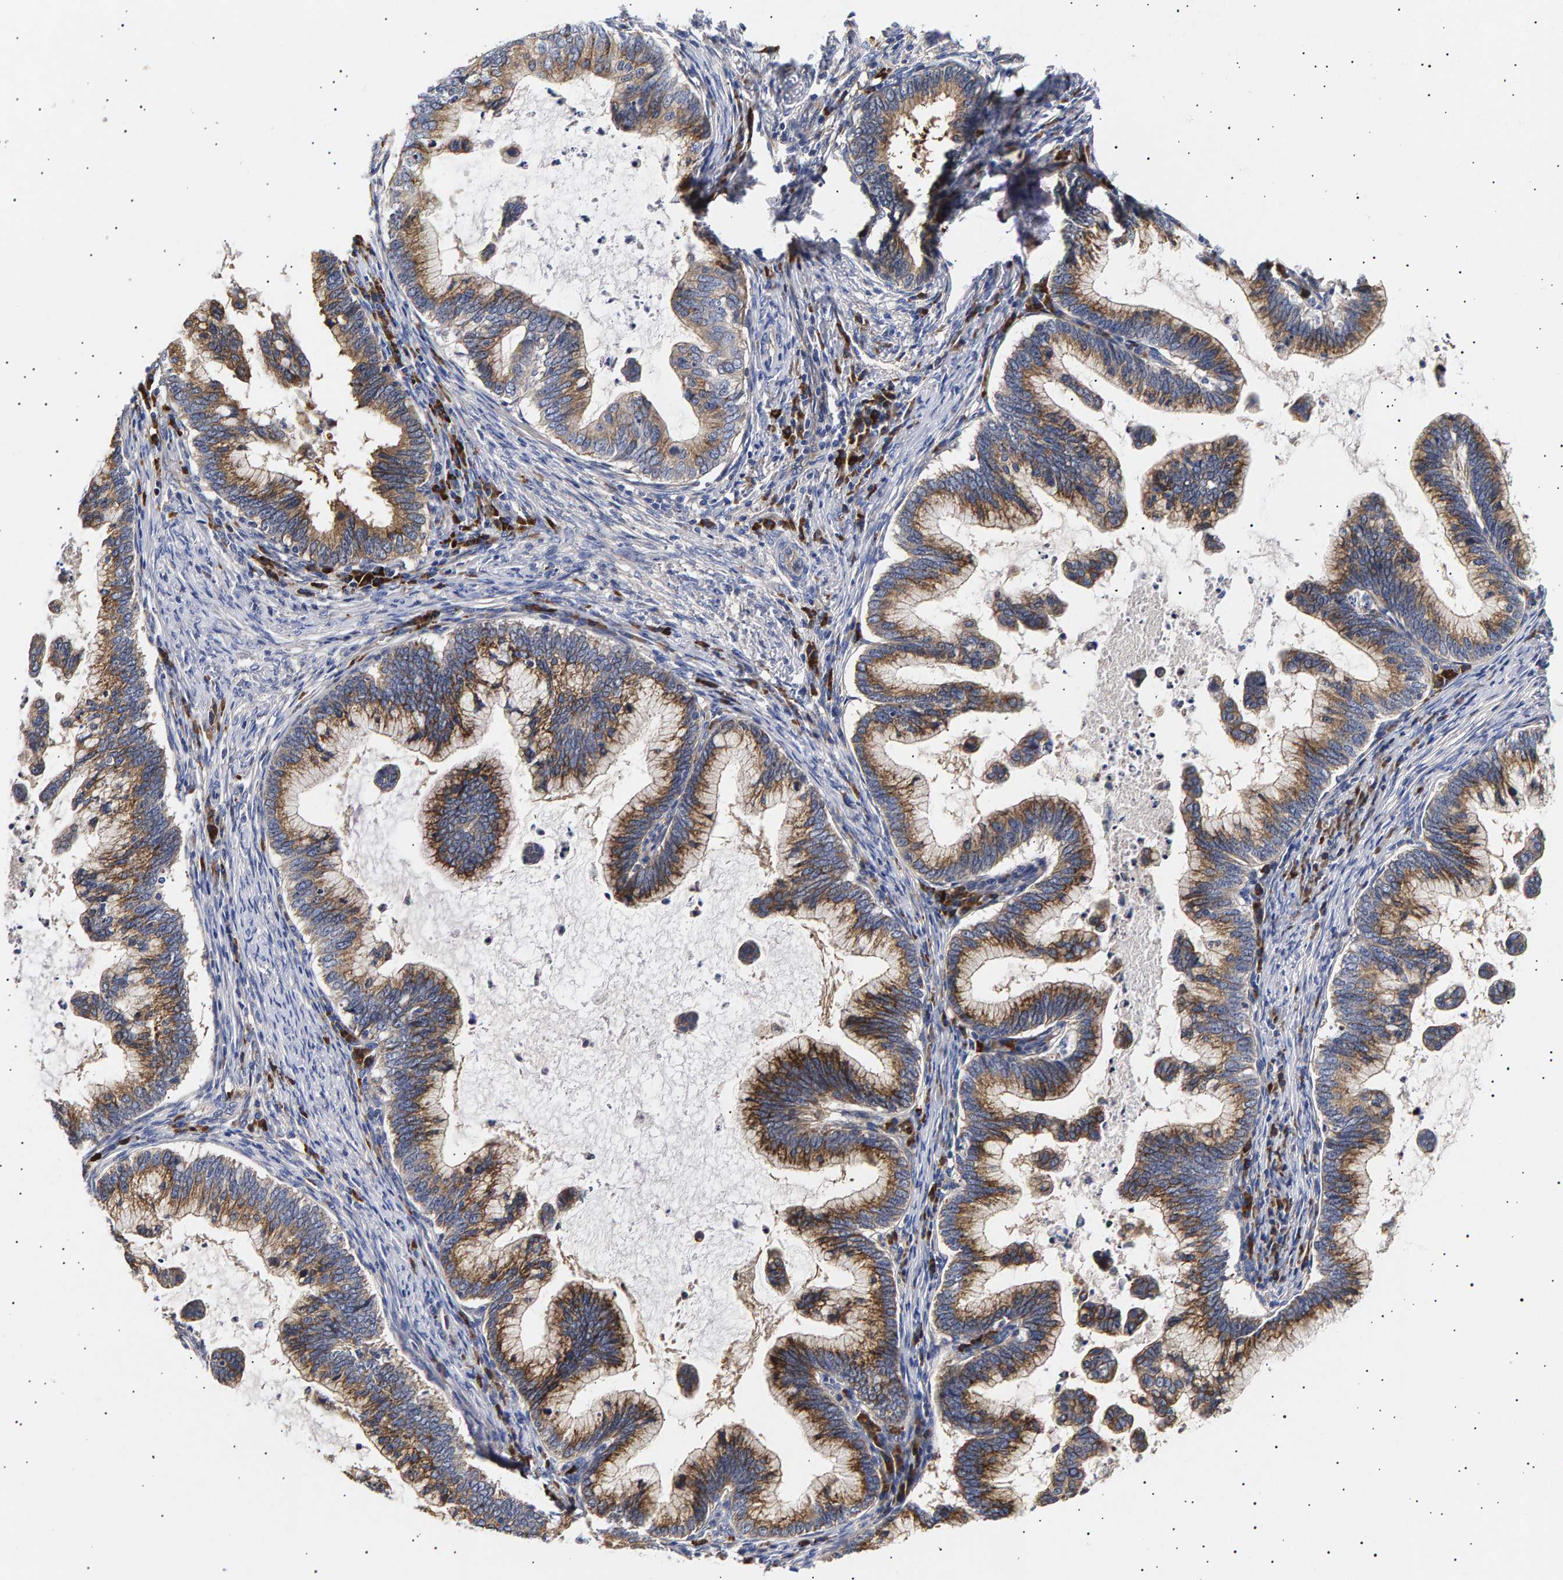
{"staining": {"intensity": "moderate", "quantity": ">75%", "location": "cytoplasmic/membranous"}, "tissue": "cervical cancer", "cell_type": "Tumor cells", "image_type": "cancer", "snomed": [{"axis": "morphology", "description": "Adenocarcinoma, NOS"}, {"axis": "topography", "description": "Cervix"}], "caption": "This micrograph demonstrates IHC staining of human cervical cancer (adenocarcinoma), with medium moderate cytoplasmic/membranous expression in about >75% of tumor cells.", "gene": "ANKRD40", "patient": {"sex": "female", "age": 36}}